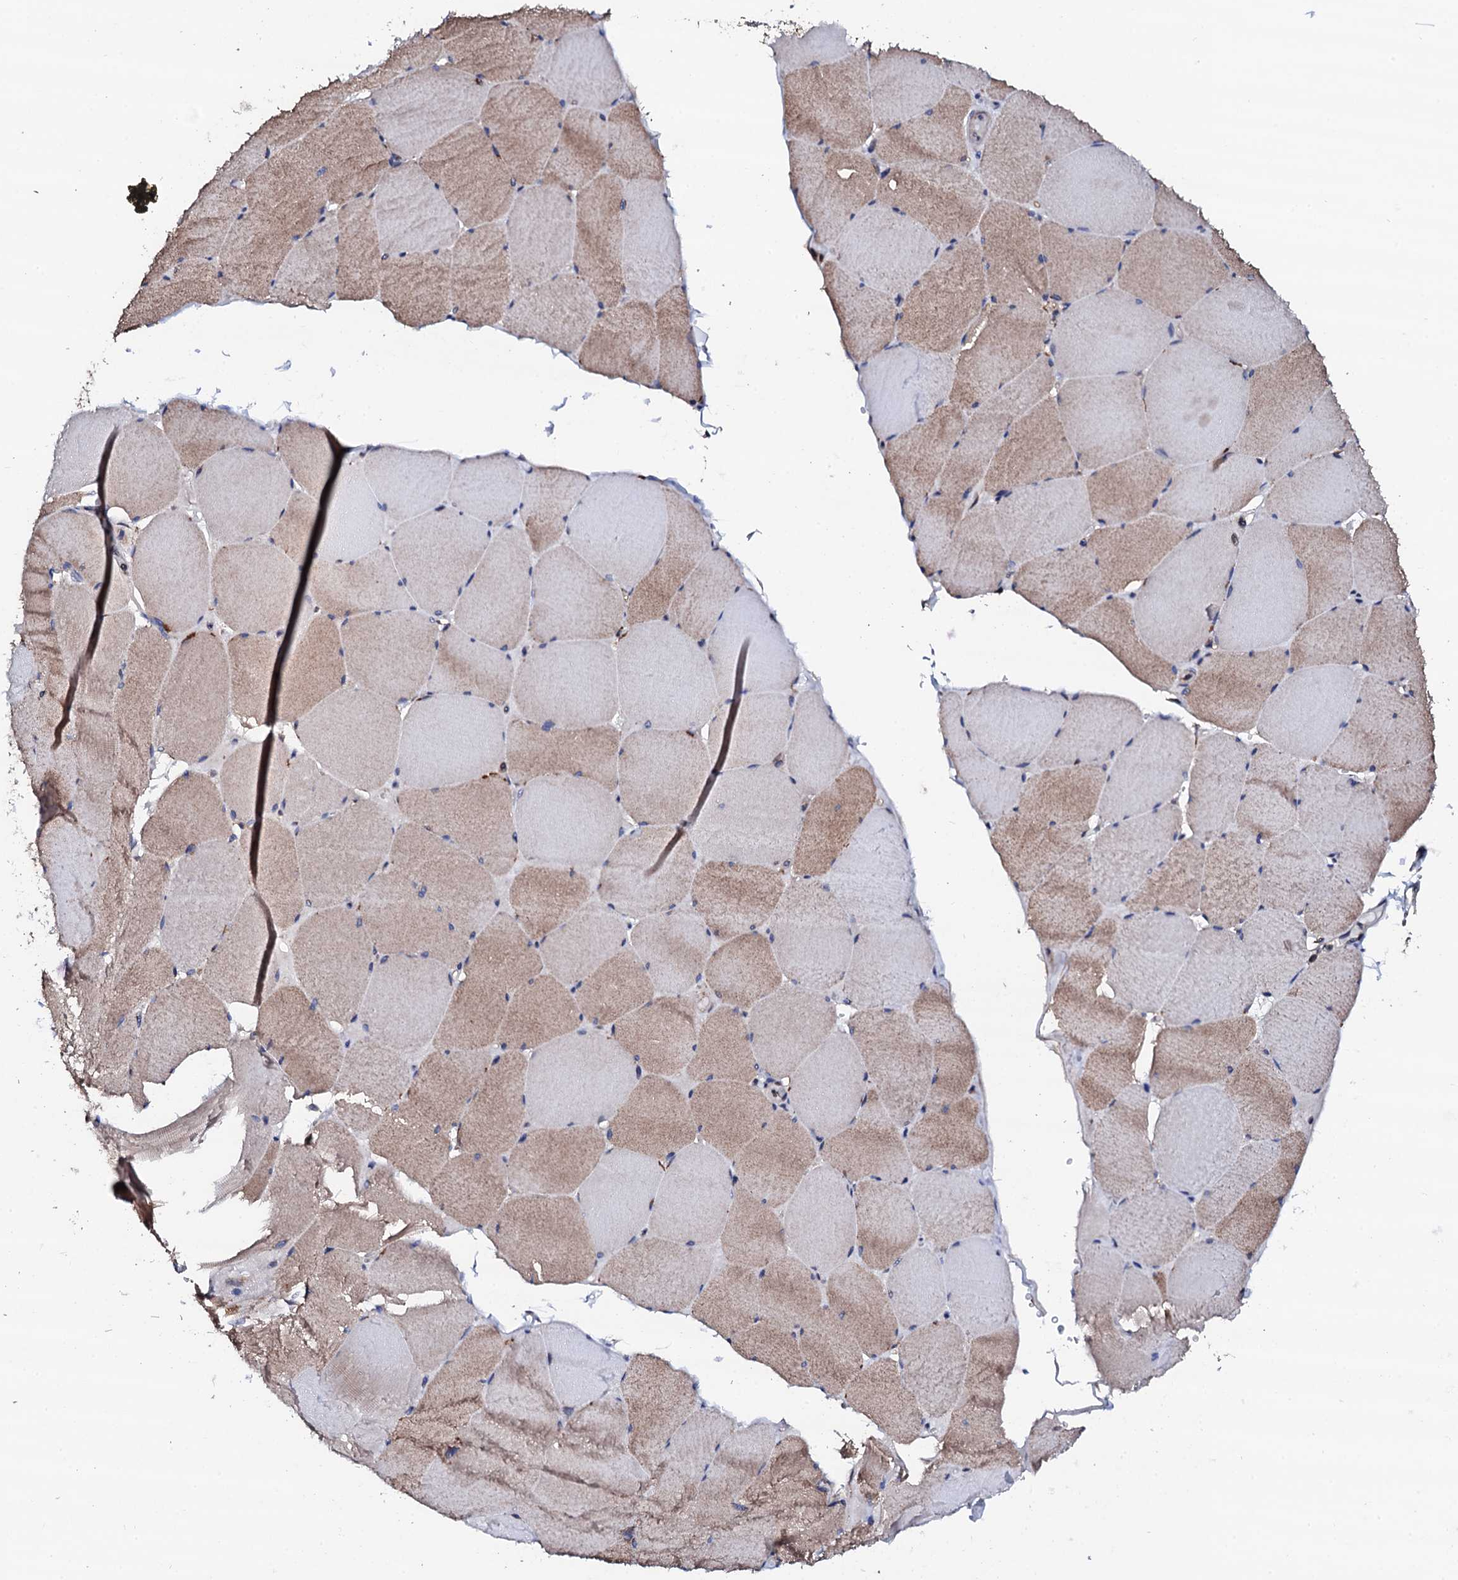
{"staining": {"intensity": "weak", "quantity": "25%-75%", "location": "cytoplasmic/membranous"}, "tissue": "skeletal muscle", "cell_type": "Myocytes", "image_type": "normal", "snomed": [{"axis": "morphology", "description": "Normal tissue, NOS"}, {"axis": "topography", "description": "Skeletal muscle"}, {"axis": "topography", "description": "Head-Neck"}], "caption": "This is an image of immunohistochemistry (IHC) staining of normal skeletal muscle, which shows weak positivity in the cytoplasmic/membranous of myocytes.", "gene": "EDC3", "patient": {"sex": "male", "age": 66}}